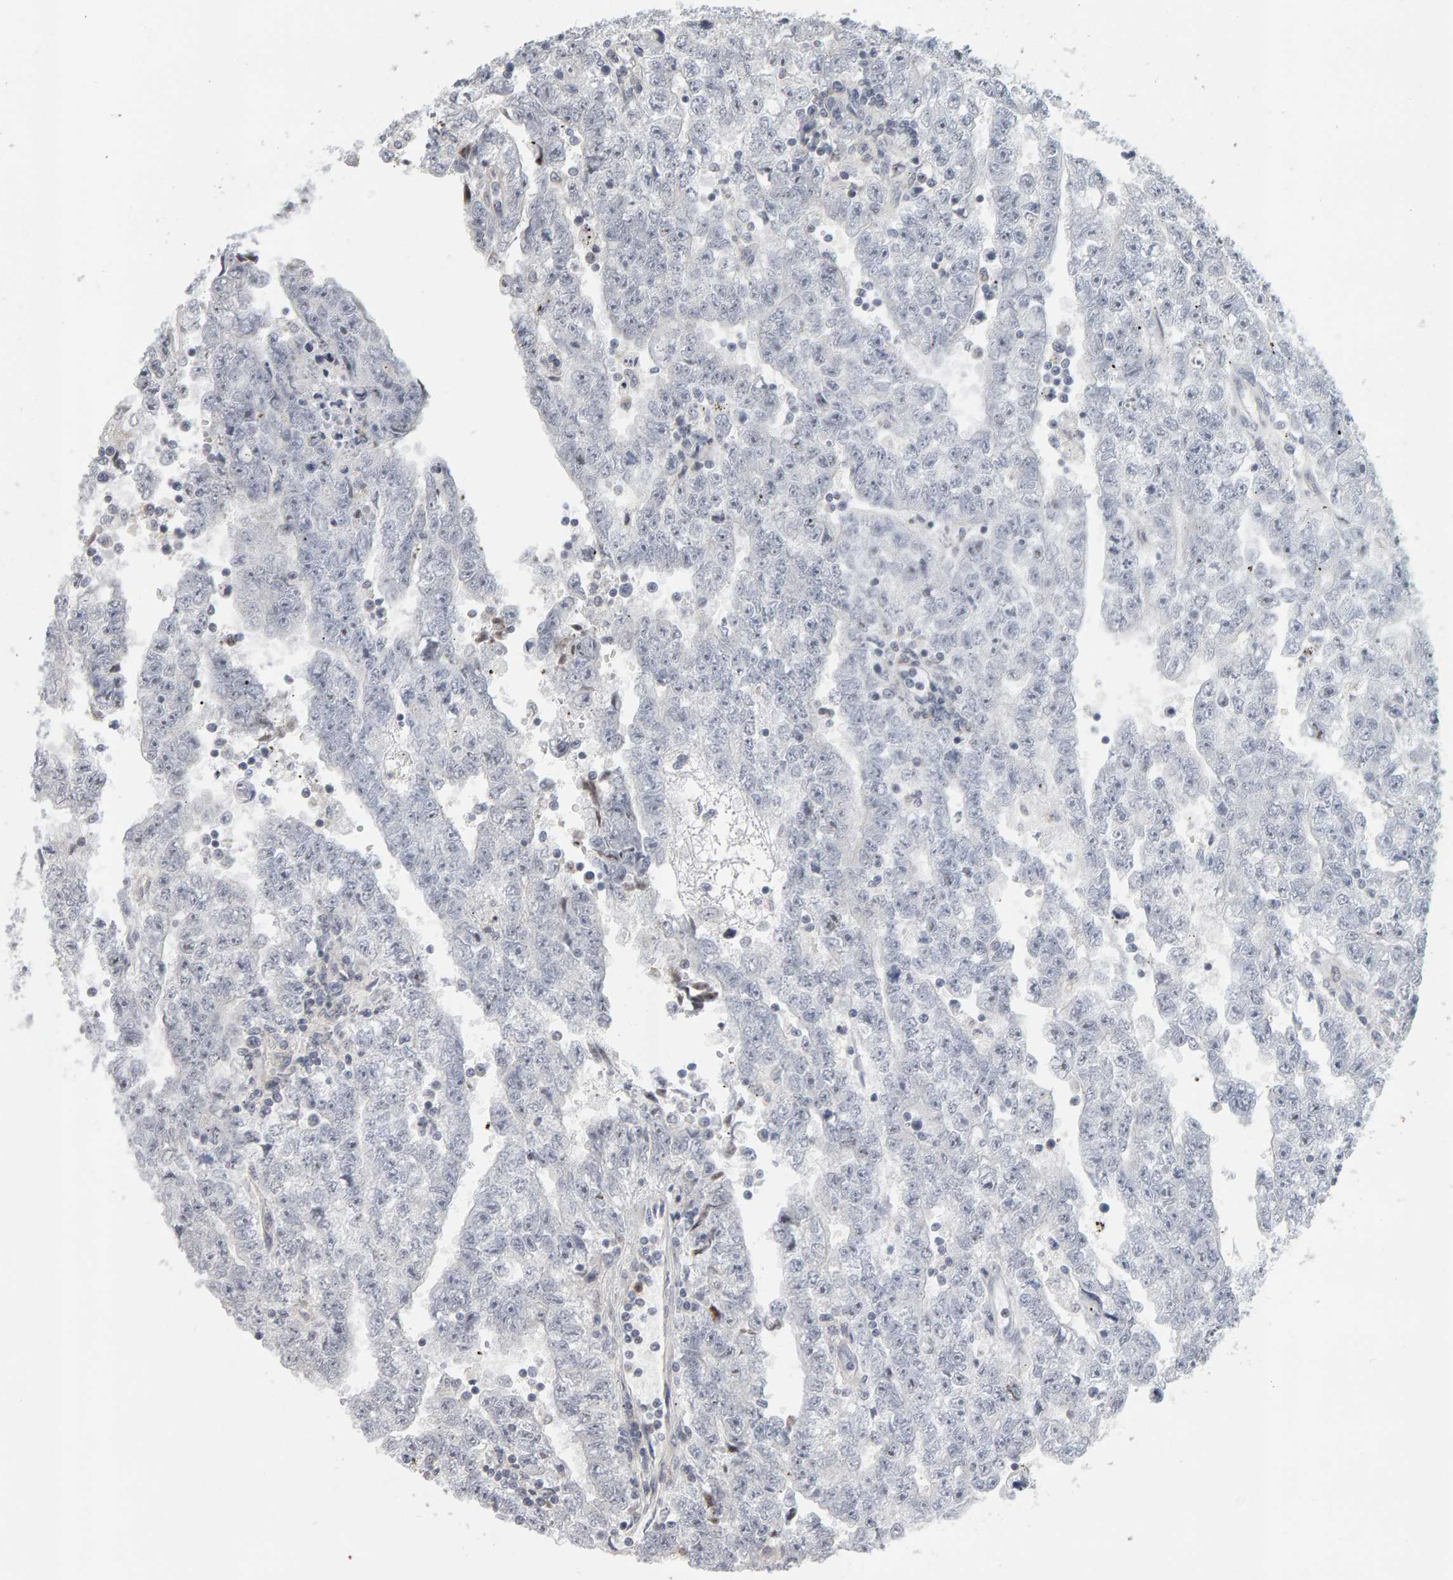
{"staining": {"intensity": "negative", "quantity": "none", "location": "none"}, "tissue": "testis cancer", "cell_type": "Tumor cells", "image_type": "cancer", "snomed": [{"axis": "morphology", "description": "Carcinoma, Embryonal, NOS"}, {"axis": "topography", "description": "Testis"}], "caption": "Protein analysis of embryonal carcinoma (testis) demonstrates no significant staining in tumor cells.", "gene": "MSRA", "patient": {"sex": "male", "age": 25}}